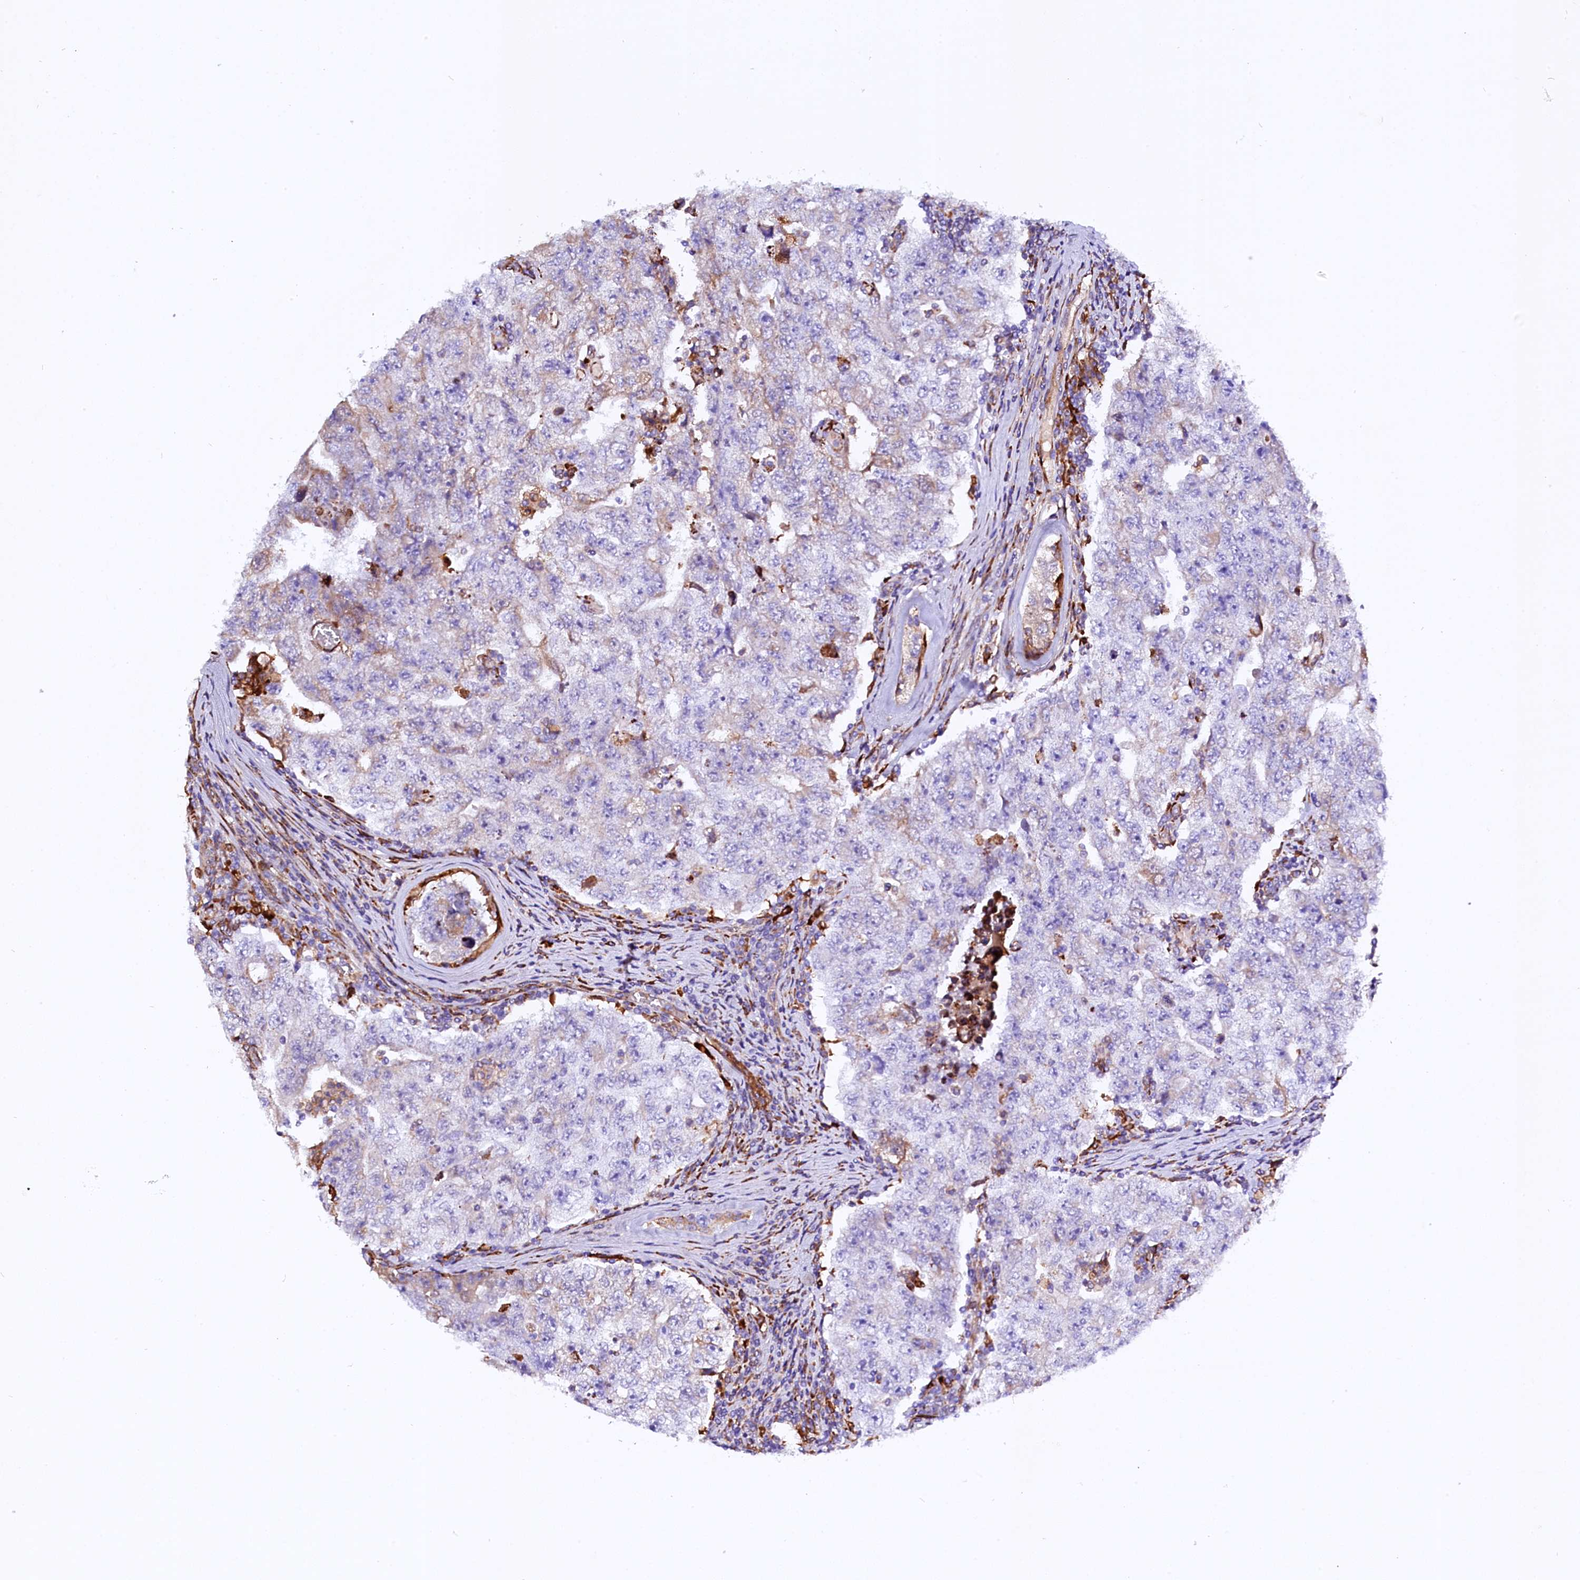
{"staining": {"intensity": "negative", "quantity": "none", "location": "none"}, "tissue": "testis cancer", "cell_type": "Tumor cells", "image_type": "cancer", "snomed": [{"axis": "morphology", "description": "Carcinoma, Embryonal, NOS"}, {"axis": "topography", "description": "Testis"}], "caption": "A photomicrograph of embryonal carcinoma (testis) stained for a protein demonstrates no brown staining in tumor cells.", "gene": "CMTR2", "patient": {"sex": "male", "age": 17}}